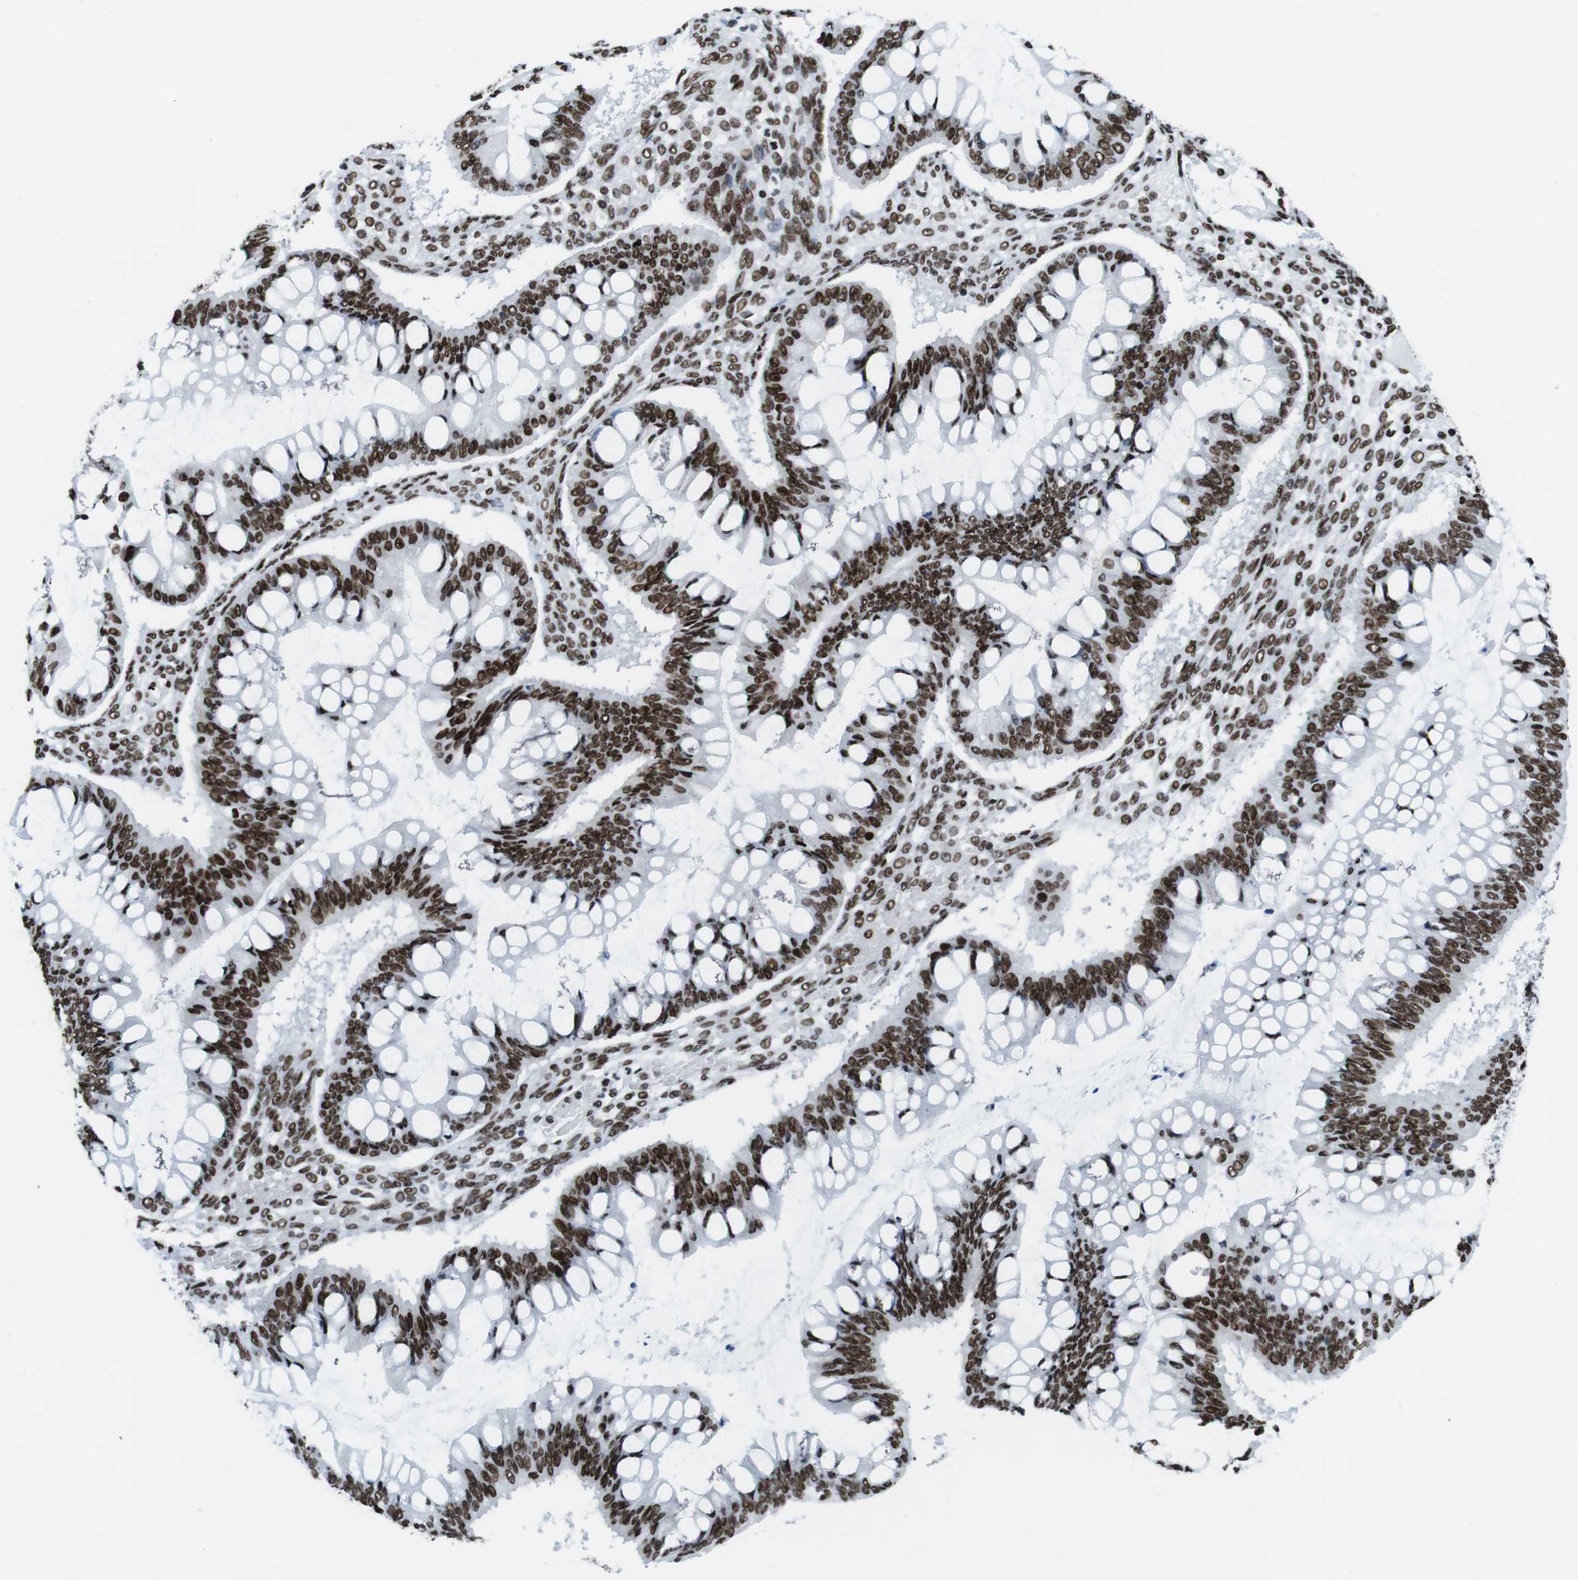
{"staining": {"intensity": "strong", "quantity": ">75%", "location": "nuclear"}, "tissue": "ovarian cancer", "cell_type": "Tumor cells", "image_type": "cancer", "snomed": [{"axis": "morphology", "description": "Cystadenocarcinoma, mucinous, NOS"}, {"axis": "topography", "description": "Ovary"}], "caption": "A photomicrograph of human ovarian mucinous cystadenocarcinoma stained for a protein shows strong nuclear brown staining in tumor cells.", "gene": "CITED2", "patient": {"sex": "female", "age": 73}}